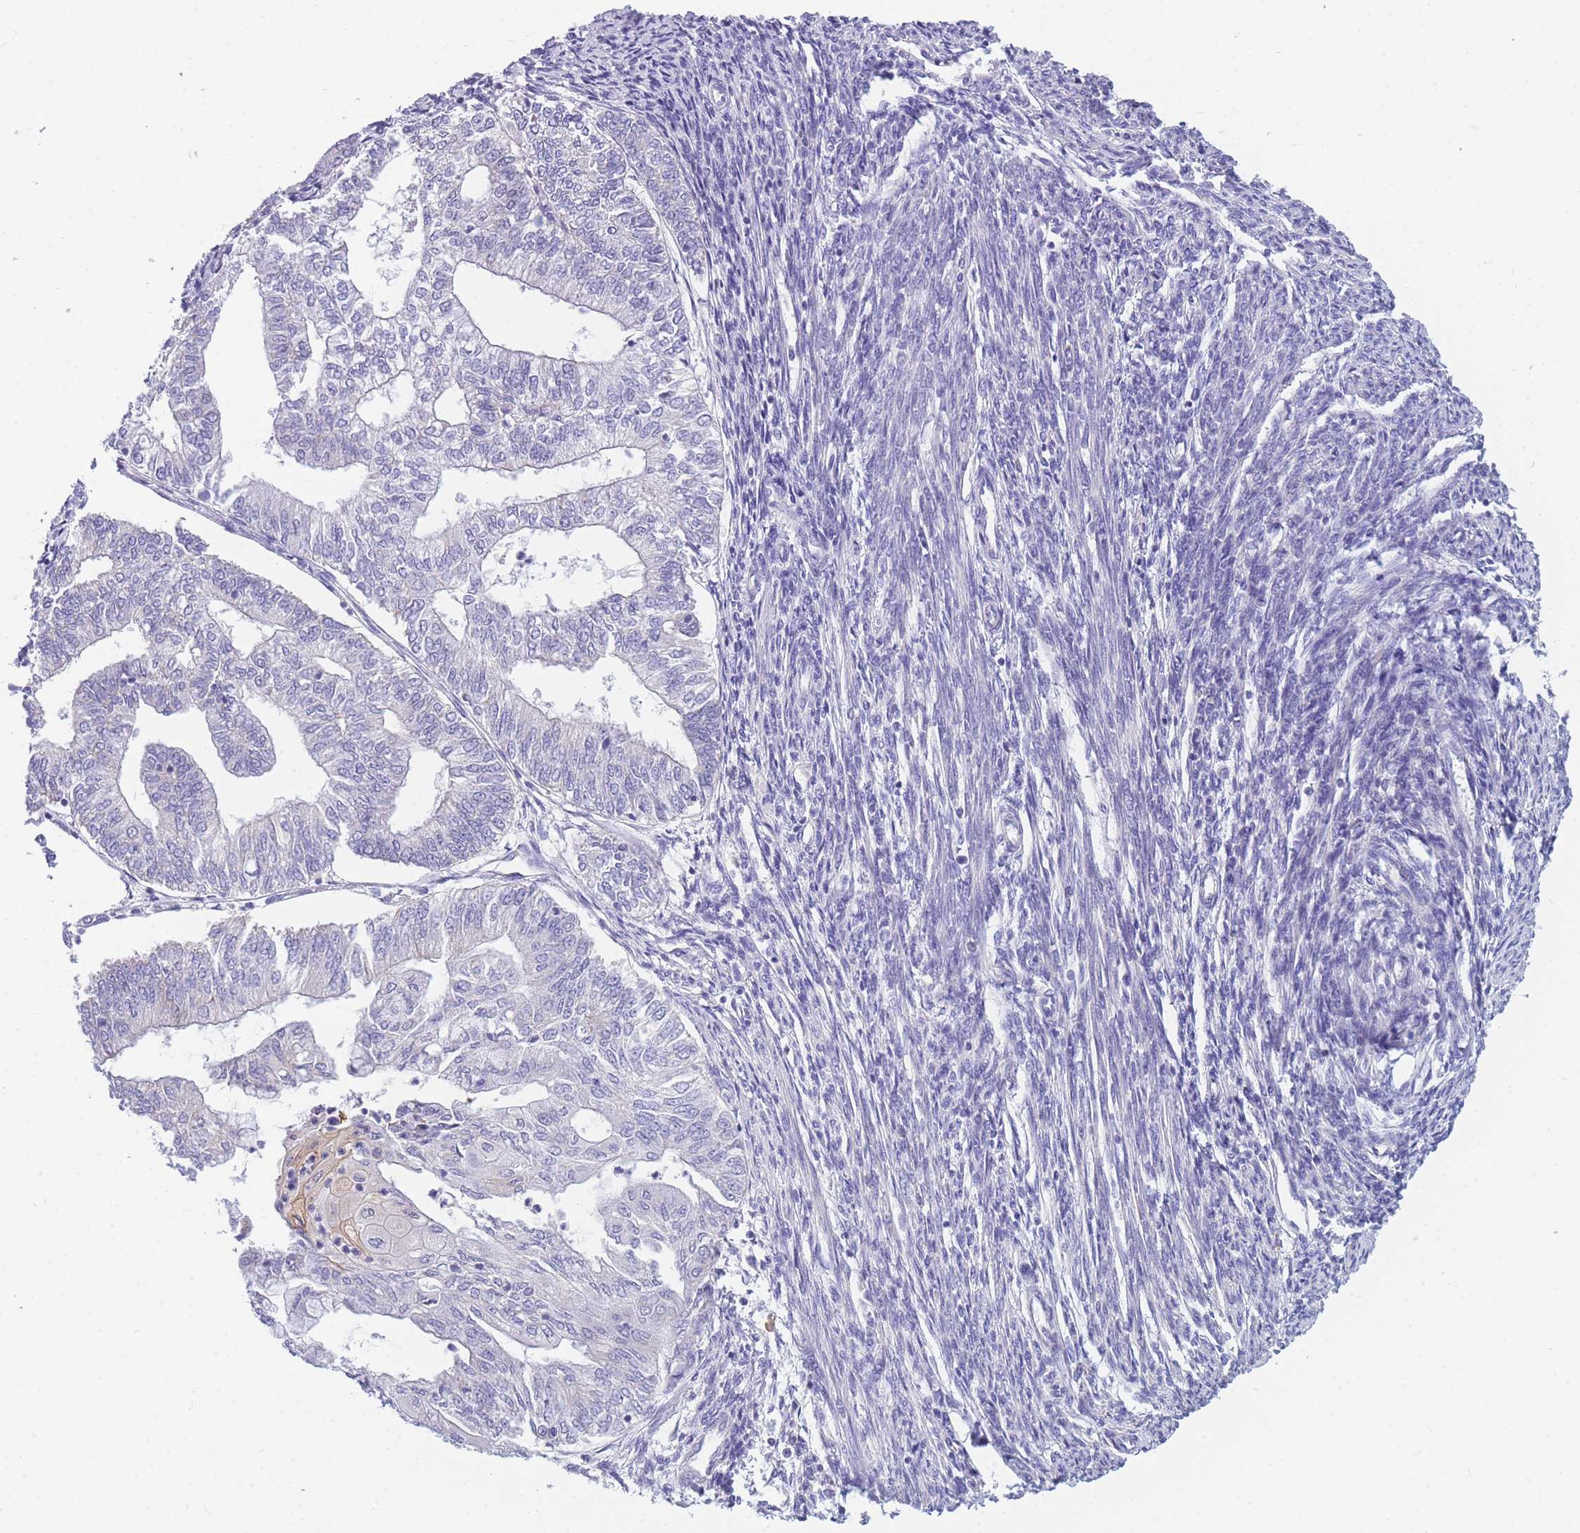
{"staining": {"intensity": "negative", "quantity": "none", "location": "none"}, "tissue": "smooth muscle", "cell_type": "Smooth muscle cells", "image_type": "normal", "snomed": [{"axis": "morphology", "description": "Normal tissue, NOS"}, {"axis": "topography", "description": "Smooth muscle"}, {"axis": "topography", "description": "Uterus"}], "caption": "Smooth muscle cells are negative for brown protein staining in benign smooth muscle. (Stains: DAB immunohistochemistry (IHC) with hematoxylin counter stain, Microscopy: brightfield microscopy at high magnification).", "gene": "DHRS11", "patient": {"sex": "female", "age": 59}}